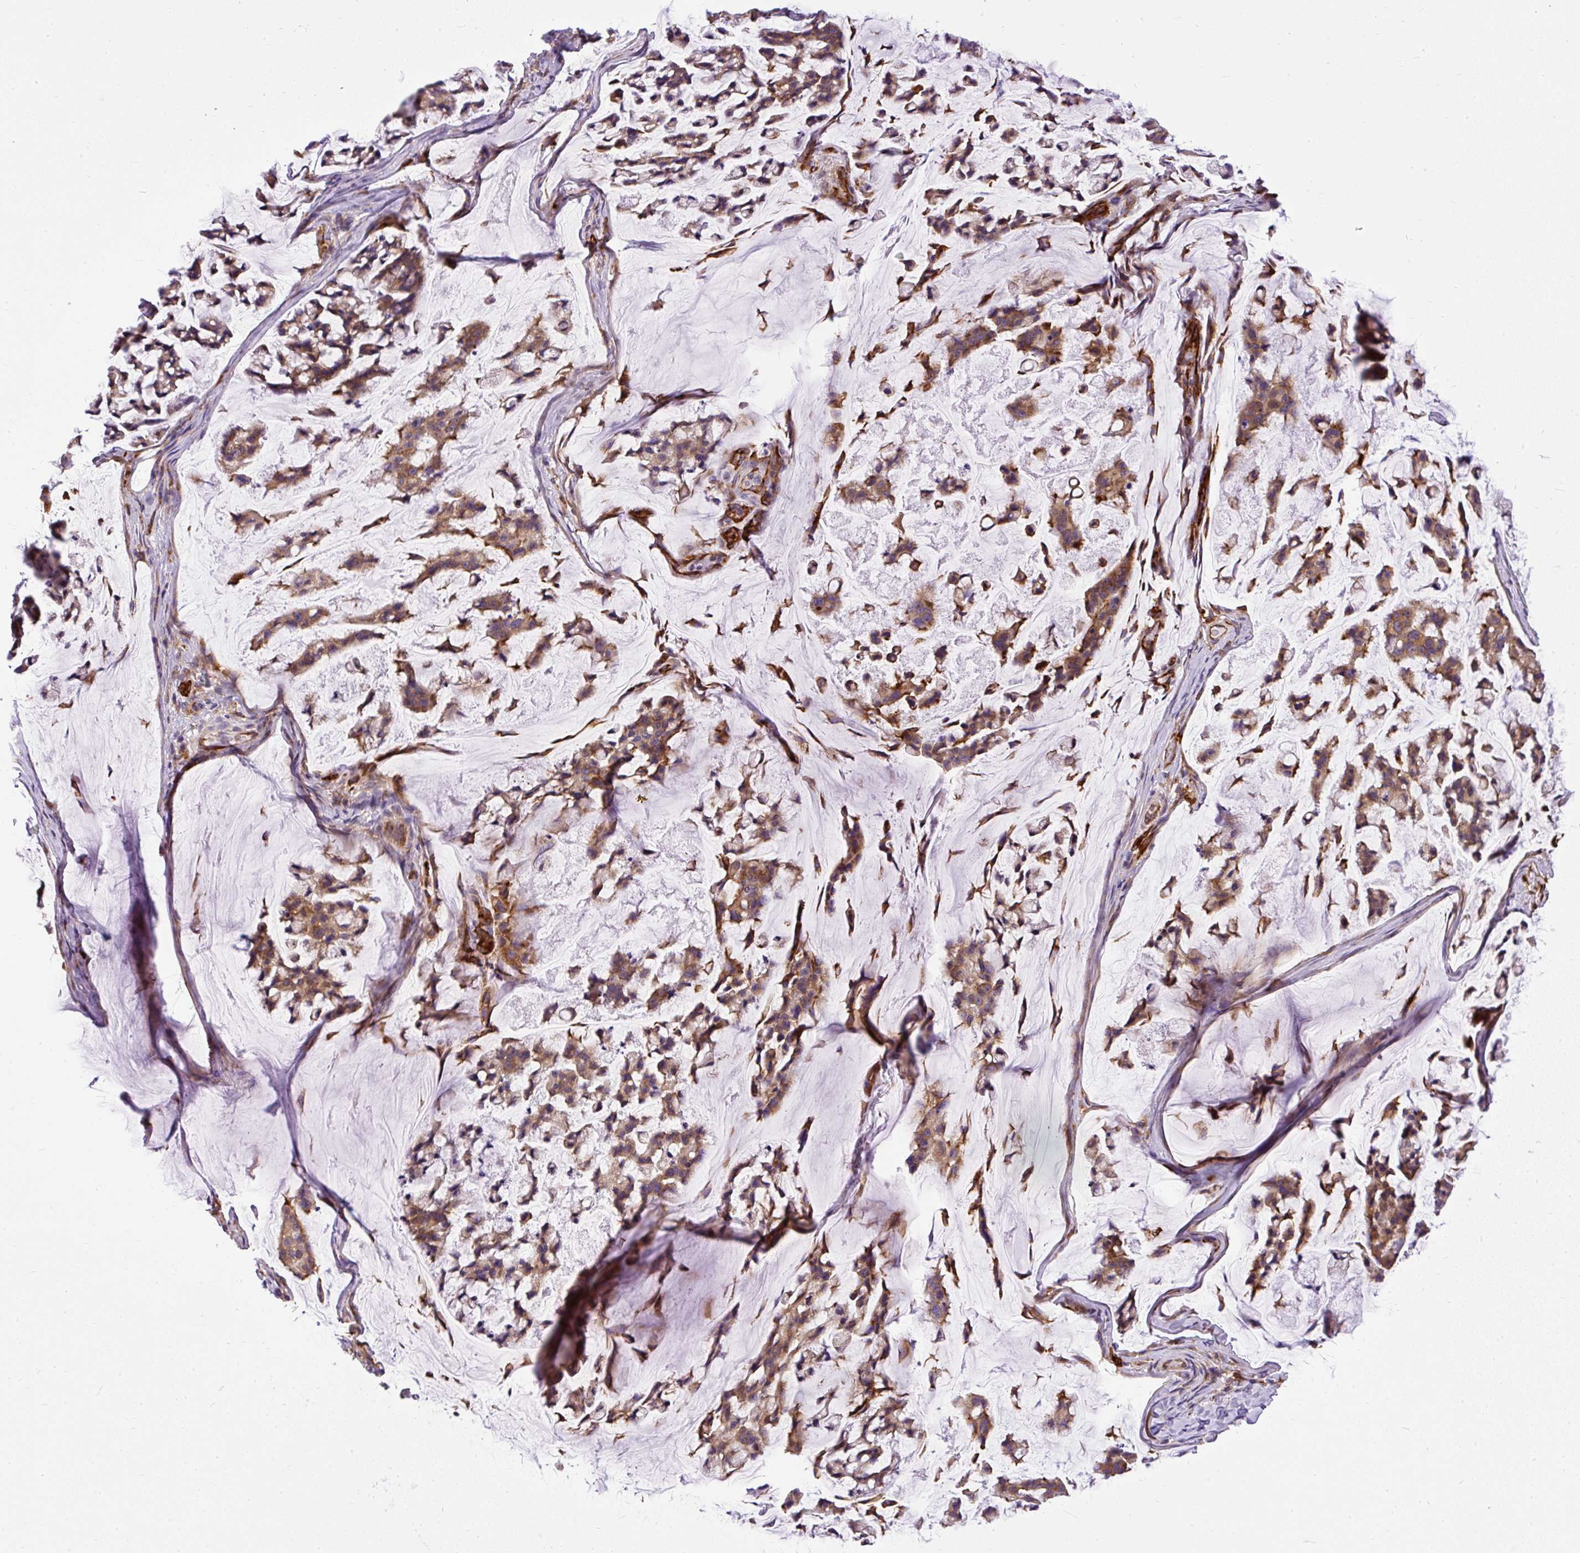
{"staining": {"intensity": "moderate", "quantity": ">75%", "location": "cytoplasmic/membranous"}, "tissue": "stomach cancer", "cell_type": "Tumor cells", "image_type": "cancer", "snomed": [{"axis": "morphology", "description": "Adenocarcinoma, NOS"}, {"axis": "topography", "description": "Stomach, lower"}], "caption": "A medium amount of moderate cytoplasmic/membranous expression is present in about >75% of tumor cells in stomach cancer tissue. Using DAB (brown) and hematoxylin (blue) stains, captured at high magnification using brightfield microscopy.", "gene": "MAP1S", "patient": {"sex": "male", "age": 67}}